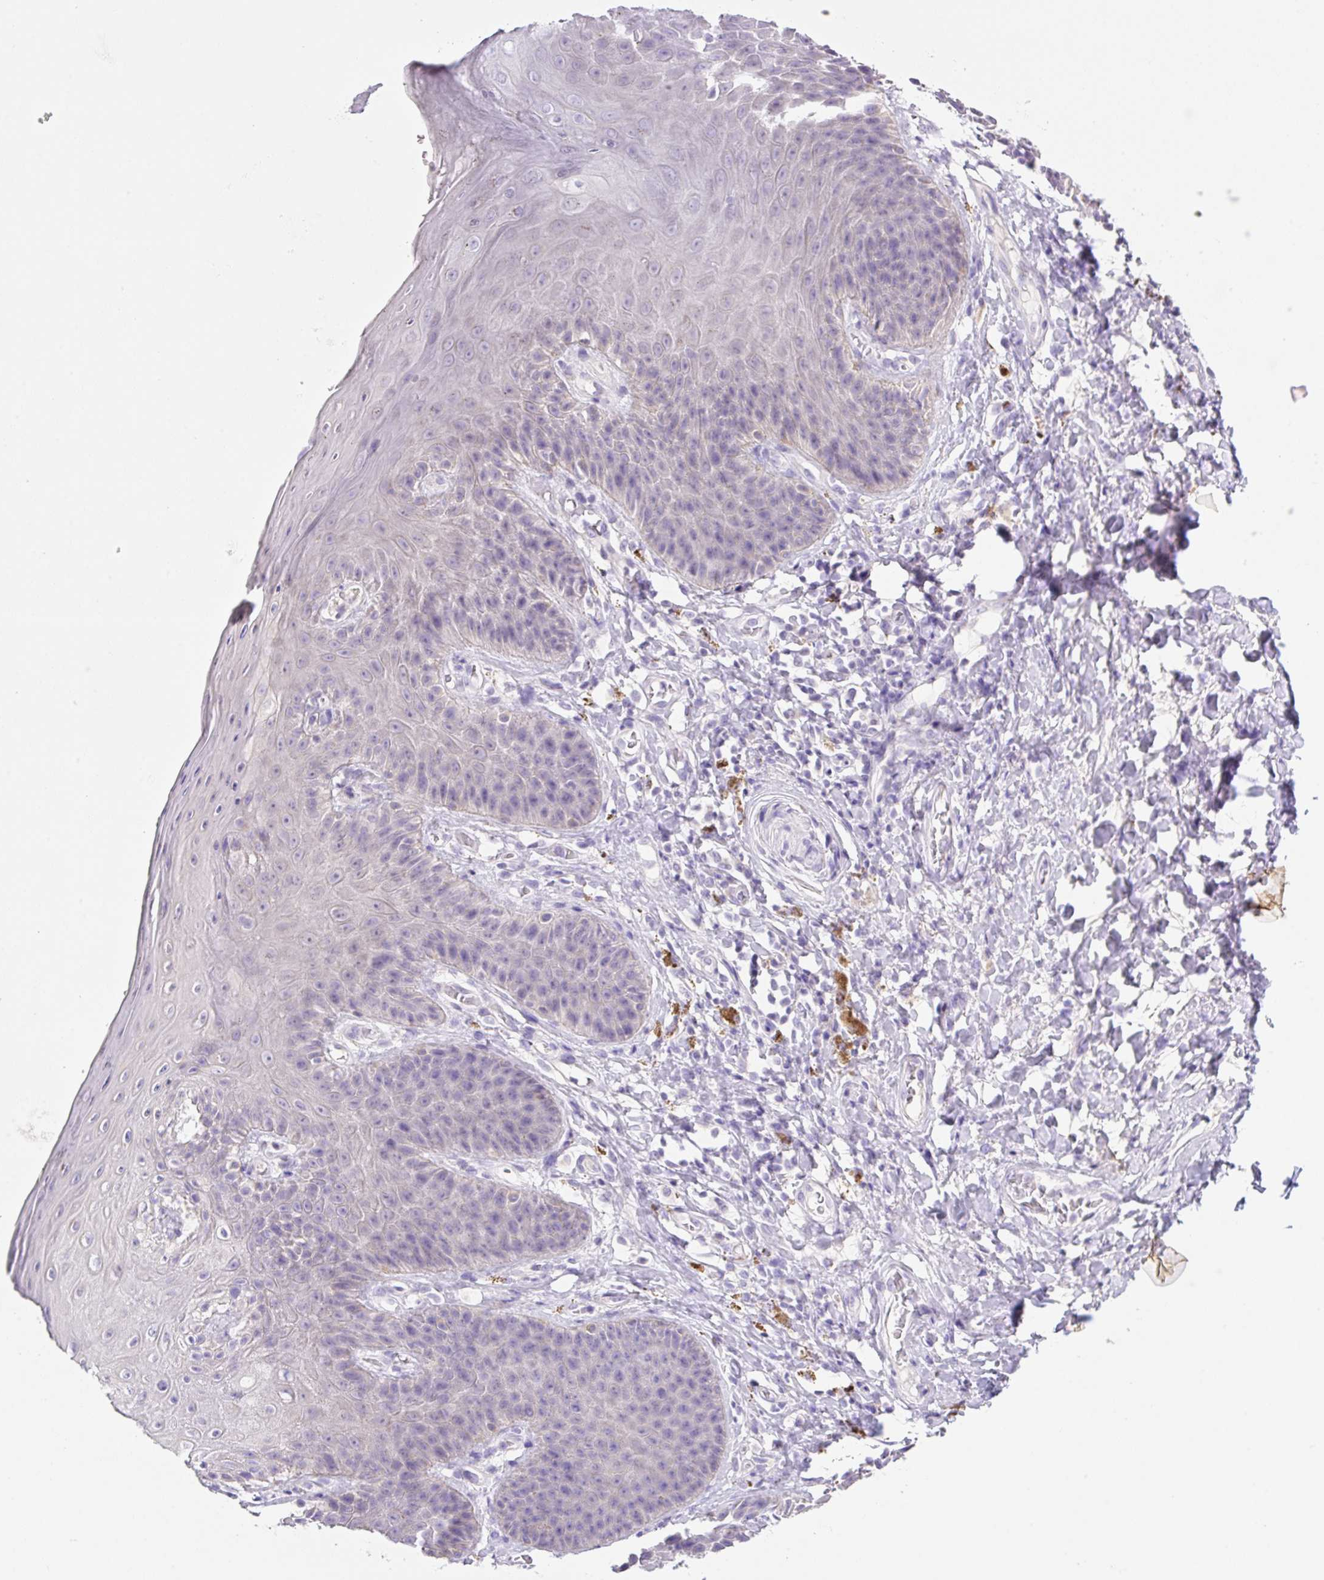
{"staining": {"intensity": "negative", "quantity": "none", "location": "none"}, "tissue": "skin", "cell_type": "Epidermal cells", "image_type": "normal", "snomed": [{"axis": "morphology", "description": "Normal tissue, NOS"}, {"axis": "topography", "description": "Anal"}, {"axis": "topography", "description": "Peripheral nerve tissue"}], "caption": "Epidermal cells are negative for brown protein staining in unremarkable skin. (Brightfield microscopy of DAB immunohistochemistry at high magnification).", "gene": "NDST3", "patient": {"sex": "male", "age": 53}}